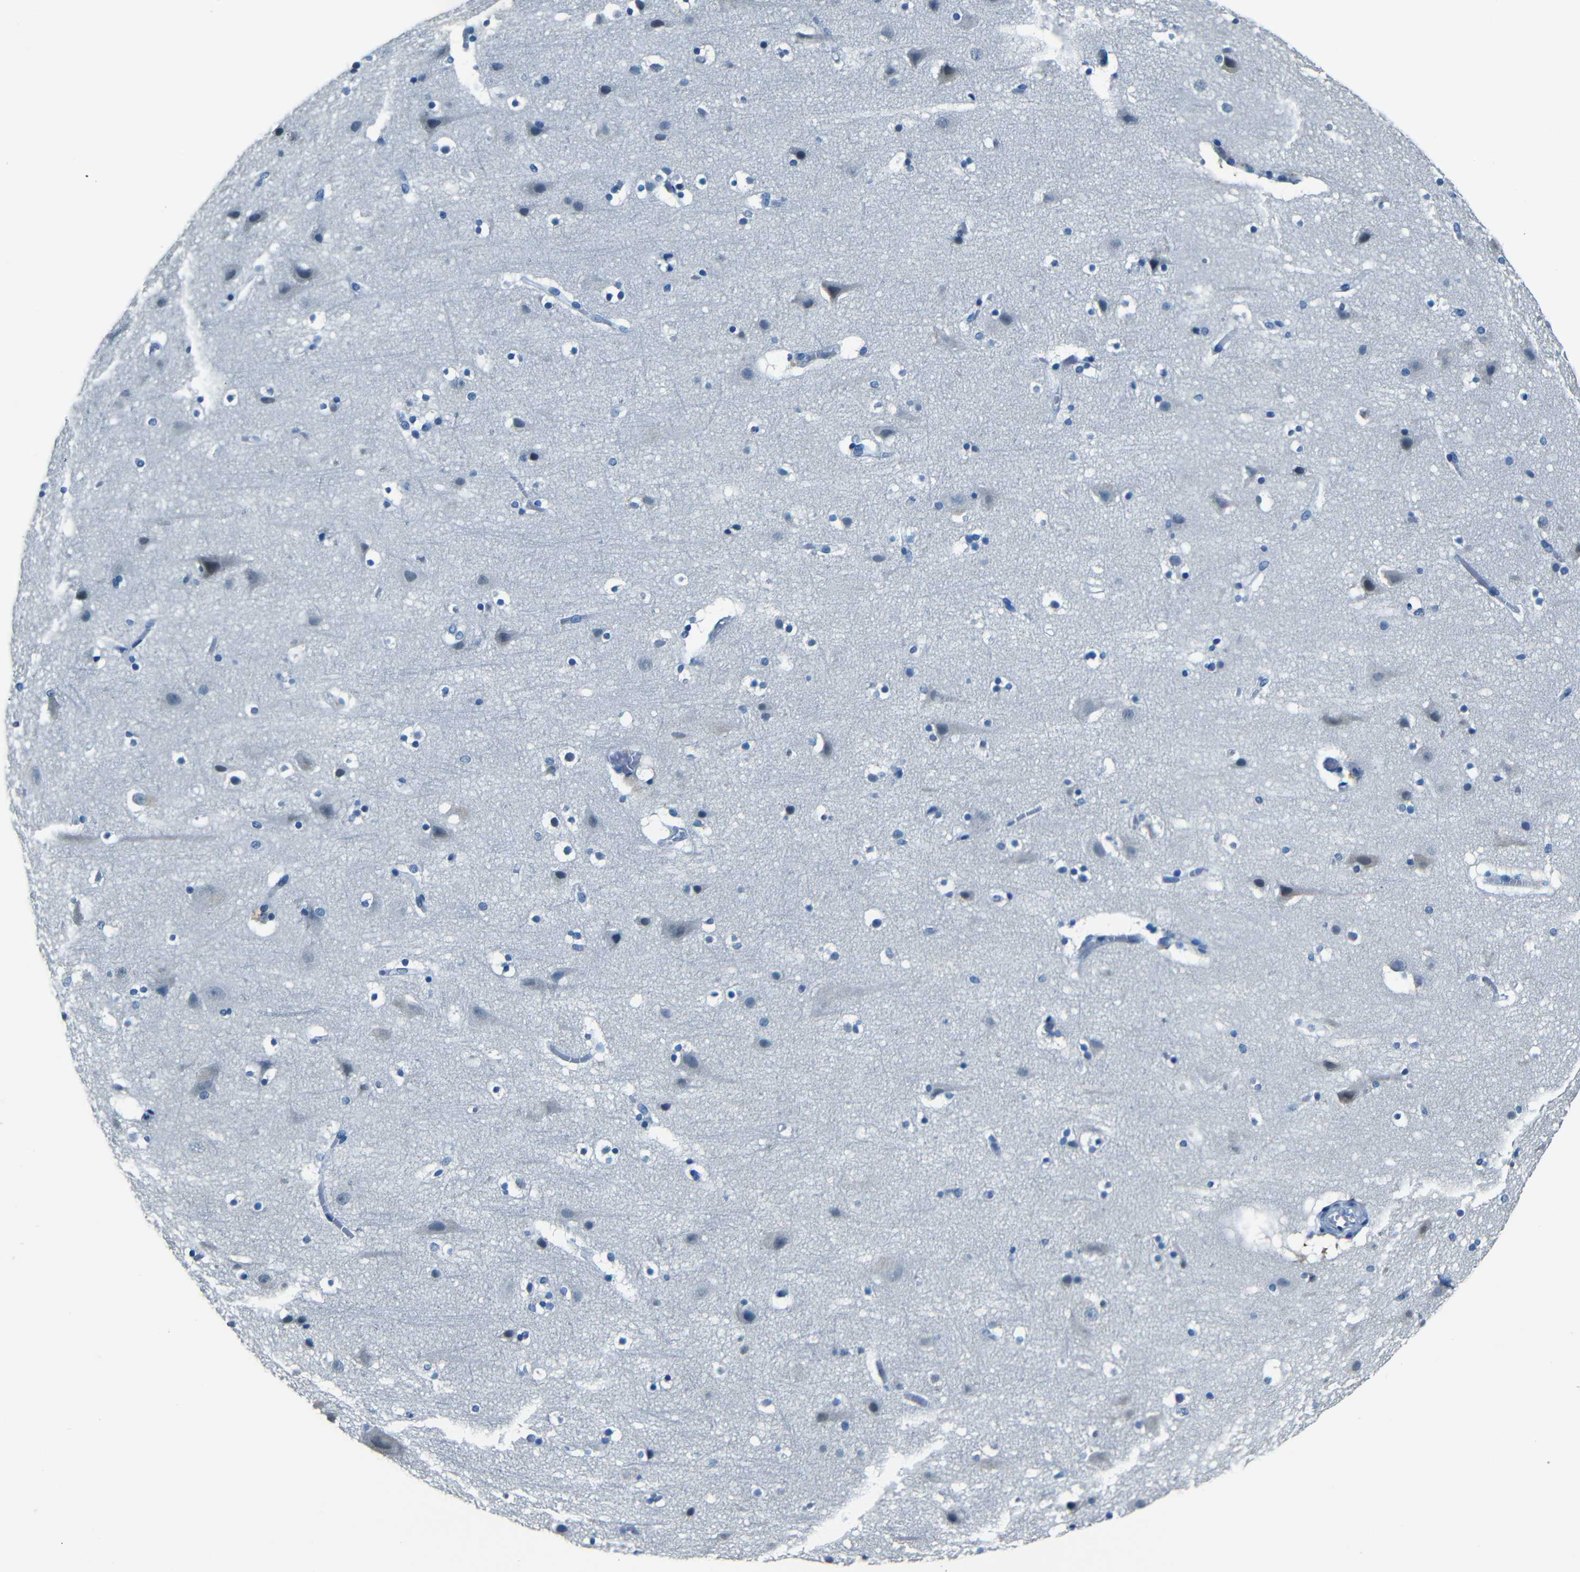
{"staining": {"intensity": "negative", "quantity": "none", "location": "none"}, "tissue": "cerebral cortex", "cell_type": "Endothelial cells", "image_type": "normal", "snomed": [{"axis": "morphology", "description": "Normal tissue, NOS"}, {"axis": "topography", "description": "Cerebral cortex"}], "caption": "DAB immunohistochemical staining of benign human cerebral cortex demonstrates no significant expression in endothelial cells.", "gene": "ZMAT1", "patient": {"sex": "male", "age": 45}}